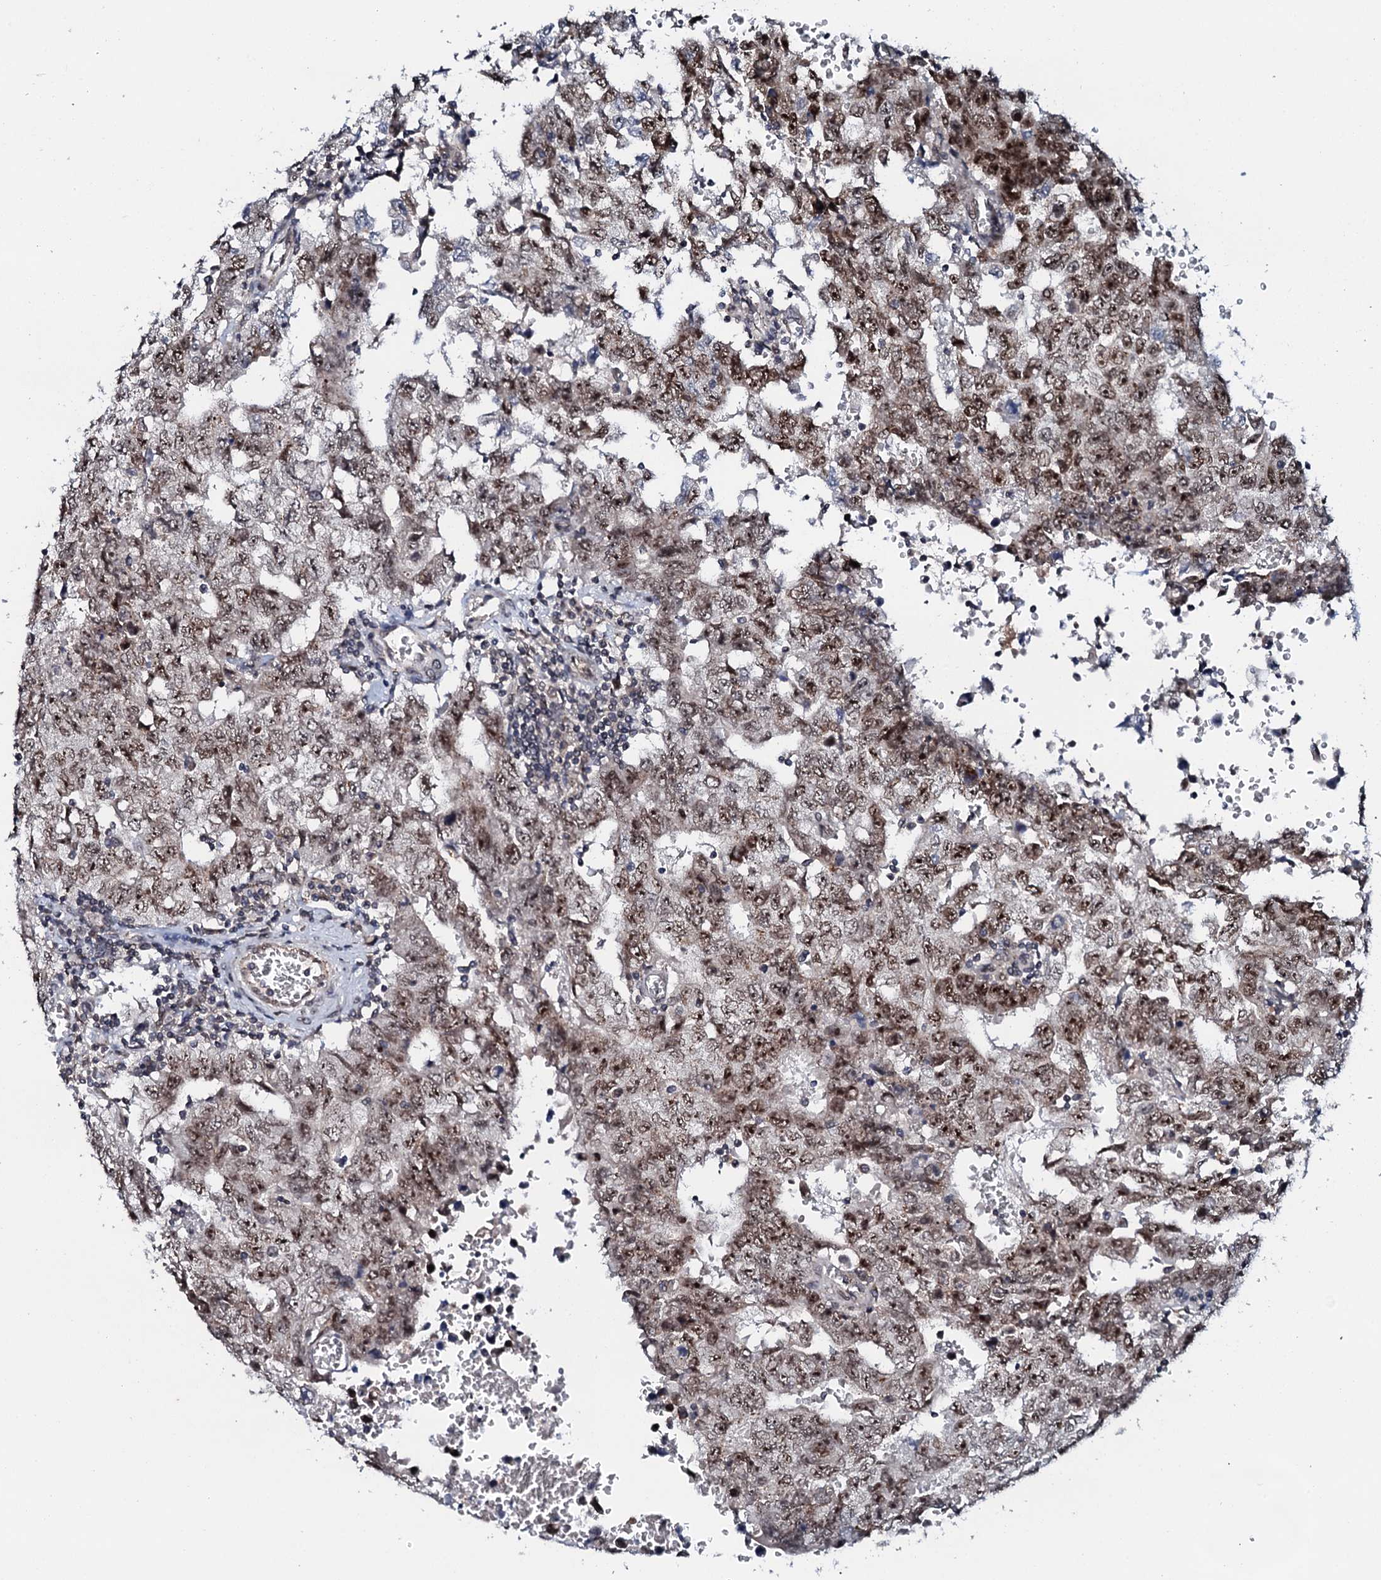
{"staining": {"intensity": "moderate", "quantity": ">75%", "location": "nuclear"}, "tissue": "testis cancer", "cell_type": "Tumor cells", "image_type": "cancer", "snomed": [{"axis": "morphology", "description": "Carcinoma, Embryonal, NOS"}, {"axis": "topography", "description": "Testis"}], "caption": "A histopathology image showing moderate nuclear positivity in about >75% of tumor cells in testis cancer (embryonal carcinoma), as visualized by brown immunohistochemical staining.", "gene": "SNTA1", "patient": {"sex": "male", "age": 26}}